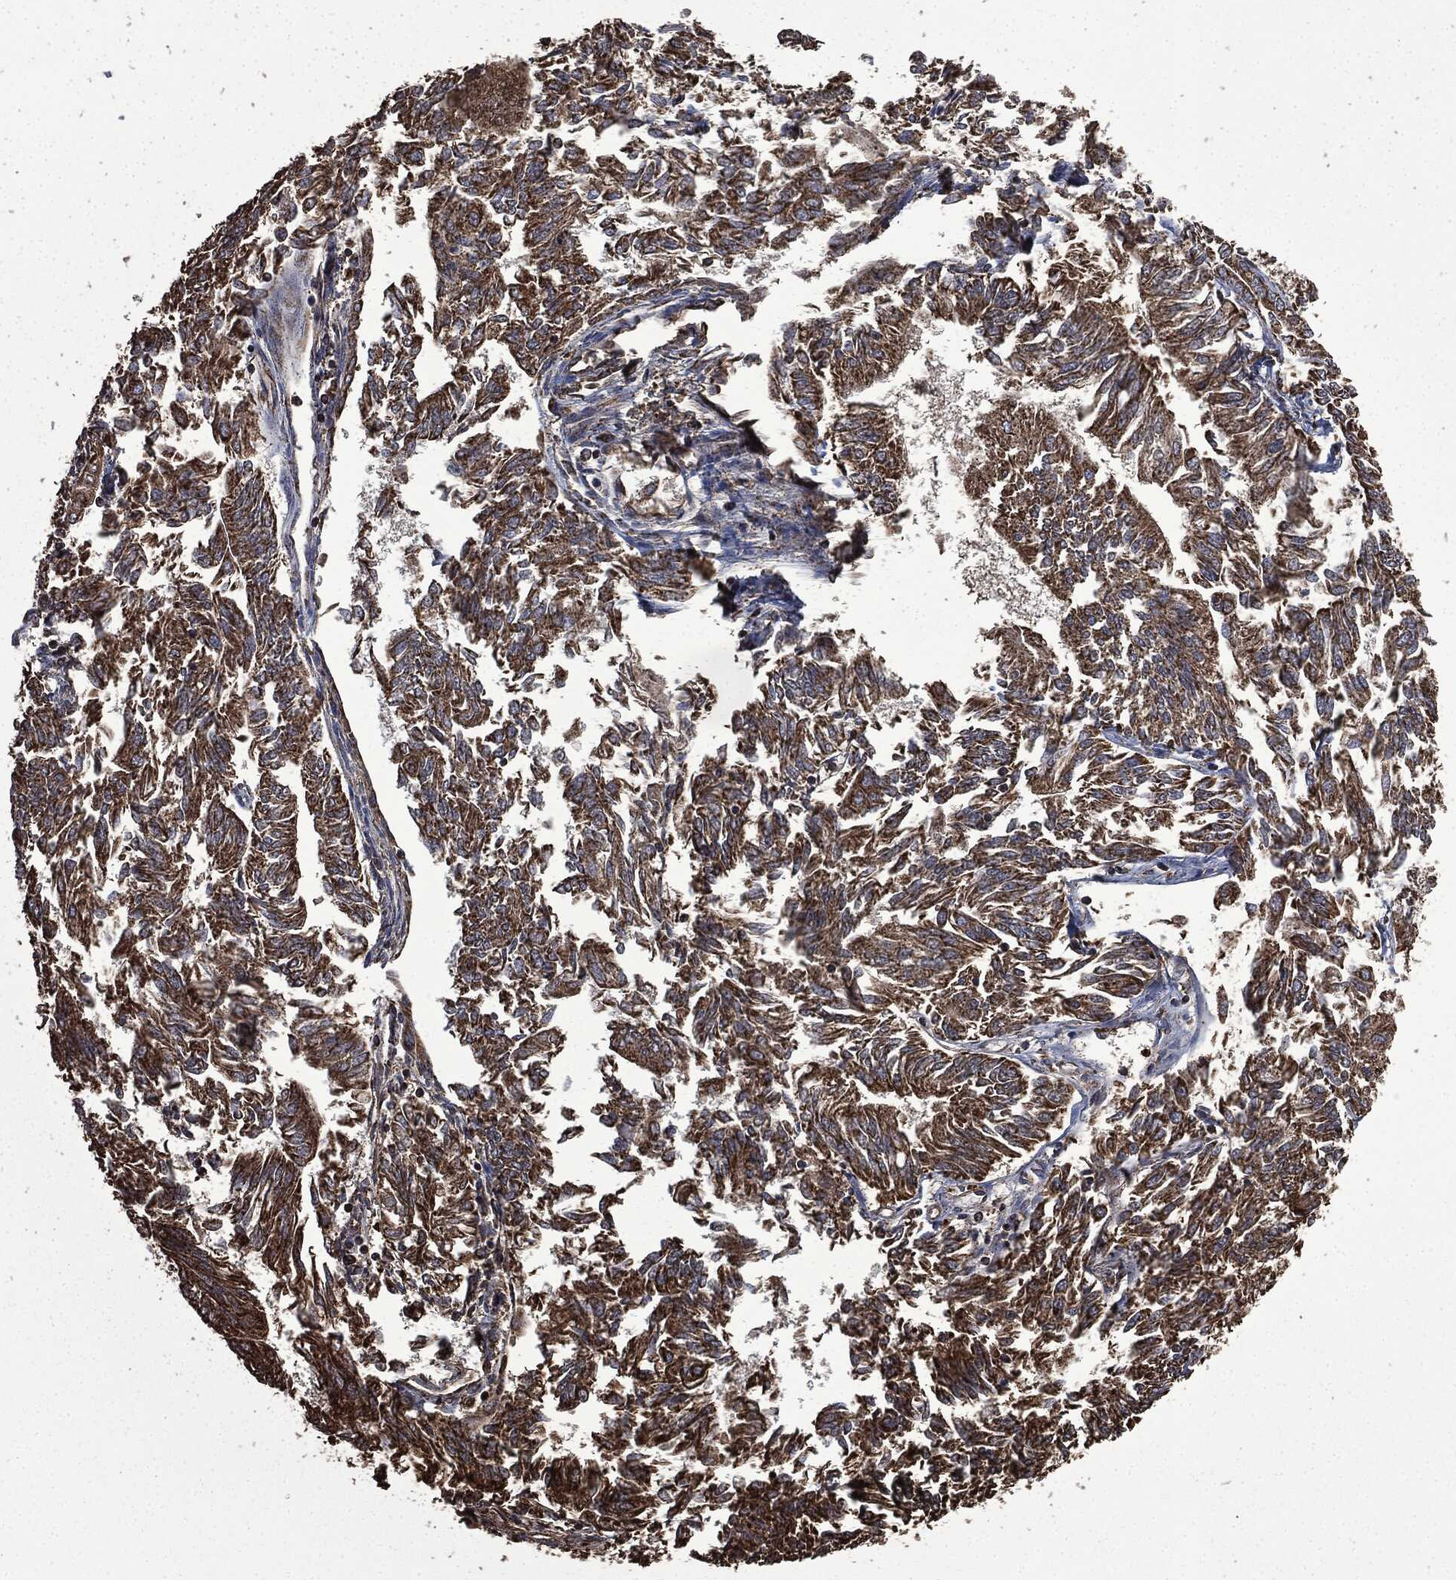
{"staining": {"intensity": "strong", "quantity": ">75%", "location": "cytoplasmic/membranous"}, "tissue": "endometrial cancer", "cell_type": "Tumor cells", "image_type": "cancer", "snomed": [{"axis": "morphology", "description": "Adenocarcinoma, NOS"}, {"axis": "topography", "description": "Endometrium"}], "caption": "A brown stain highlights strong cytoplasmic/membranous expression of a protein in endometrial adenocarcinoma tumor cells.", "gene": "LIG3", "patient": {"sex": "female", "age": 58}}